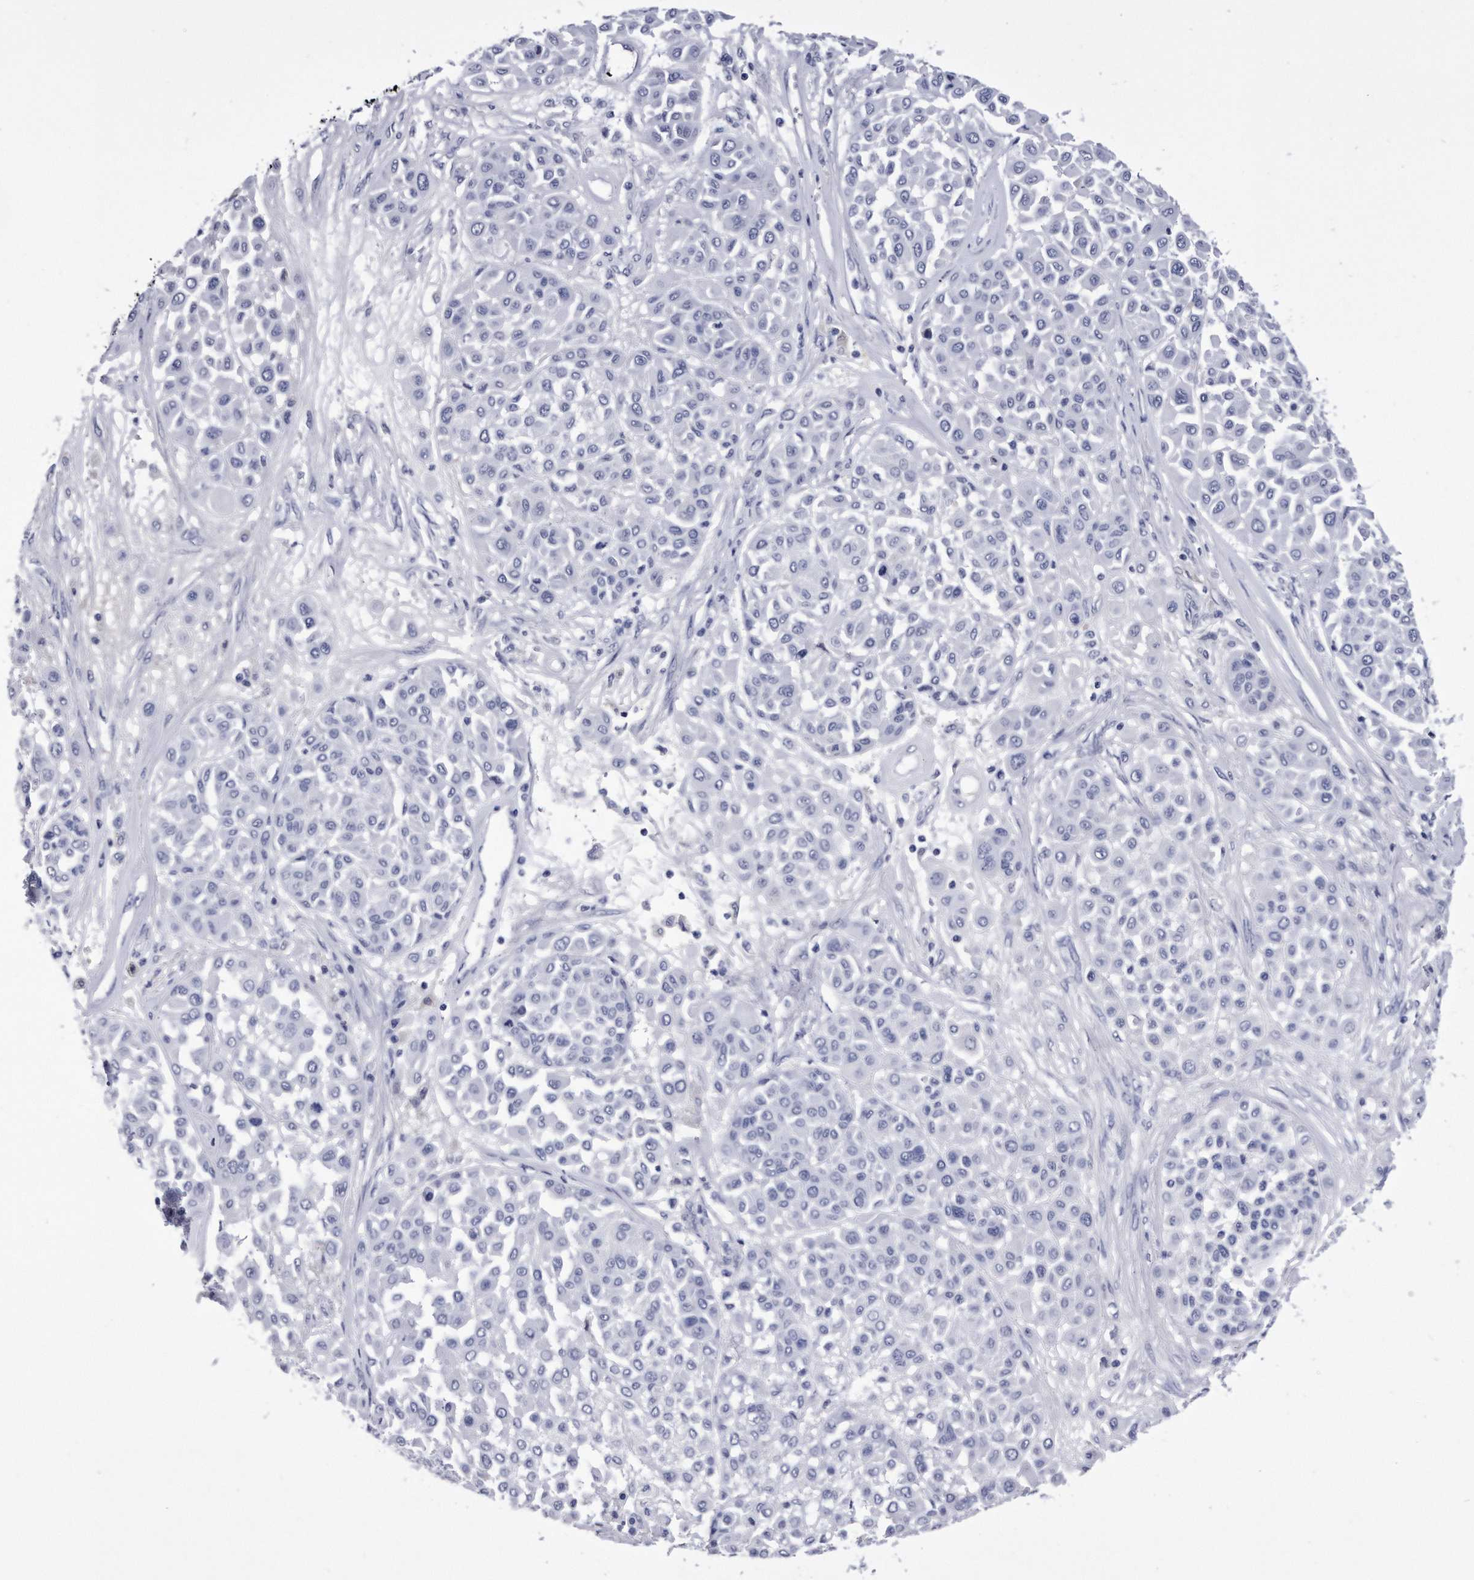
{"staining": {"intensity": "negative", "quantity": "none", "location": "none"}, "tissue": "melanoma", "cell_type": "Tumor cells", "image_type": "cancer", "snomed": [{"axis": "morphology", "description": "Malignant melanoma, Metastatic site"}, {"axis": "topography", "description": "Soft tissue"}], "caption": "Human melanoma stained for a protein using IHC exhibits no staining in tumor cells.", "gene": "KCTD8", "patient": {"sex": "male", "age": 41}}